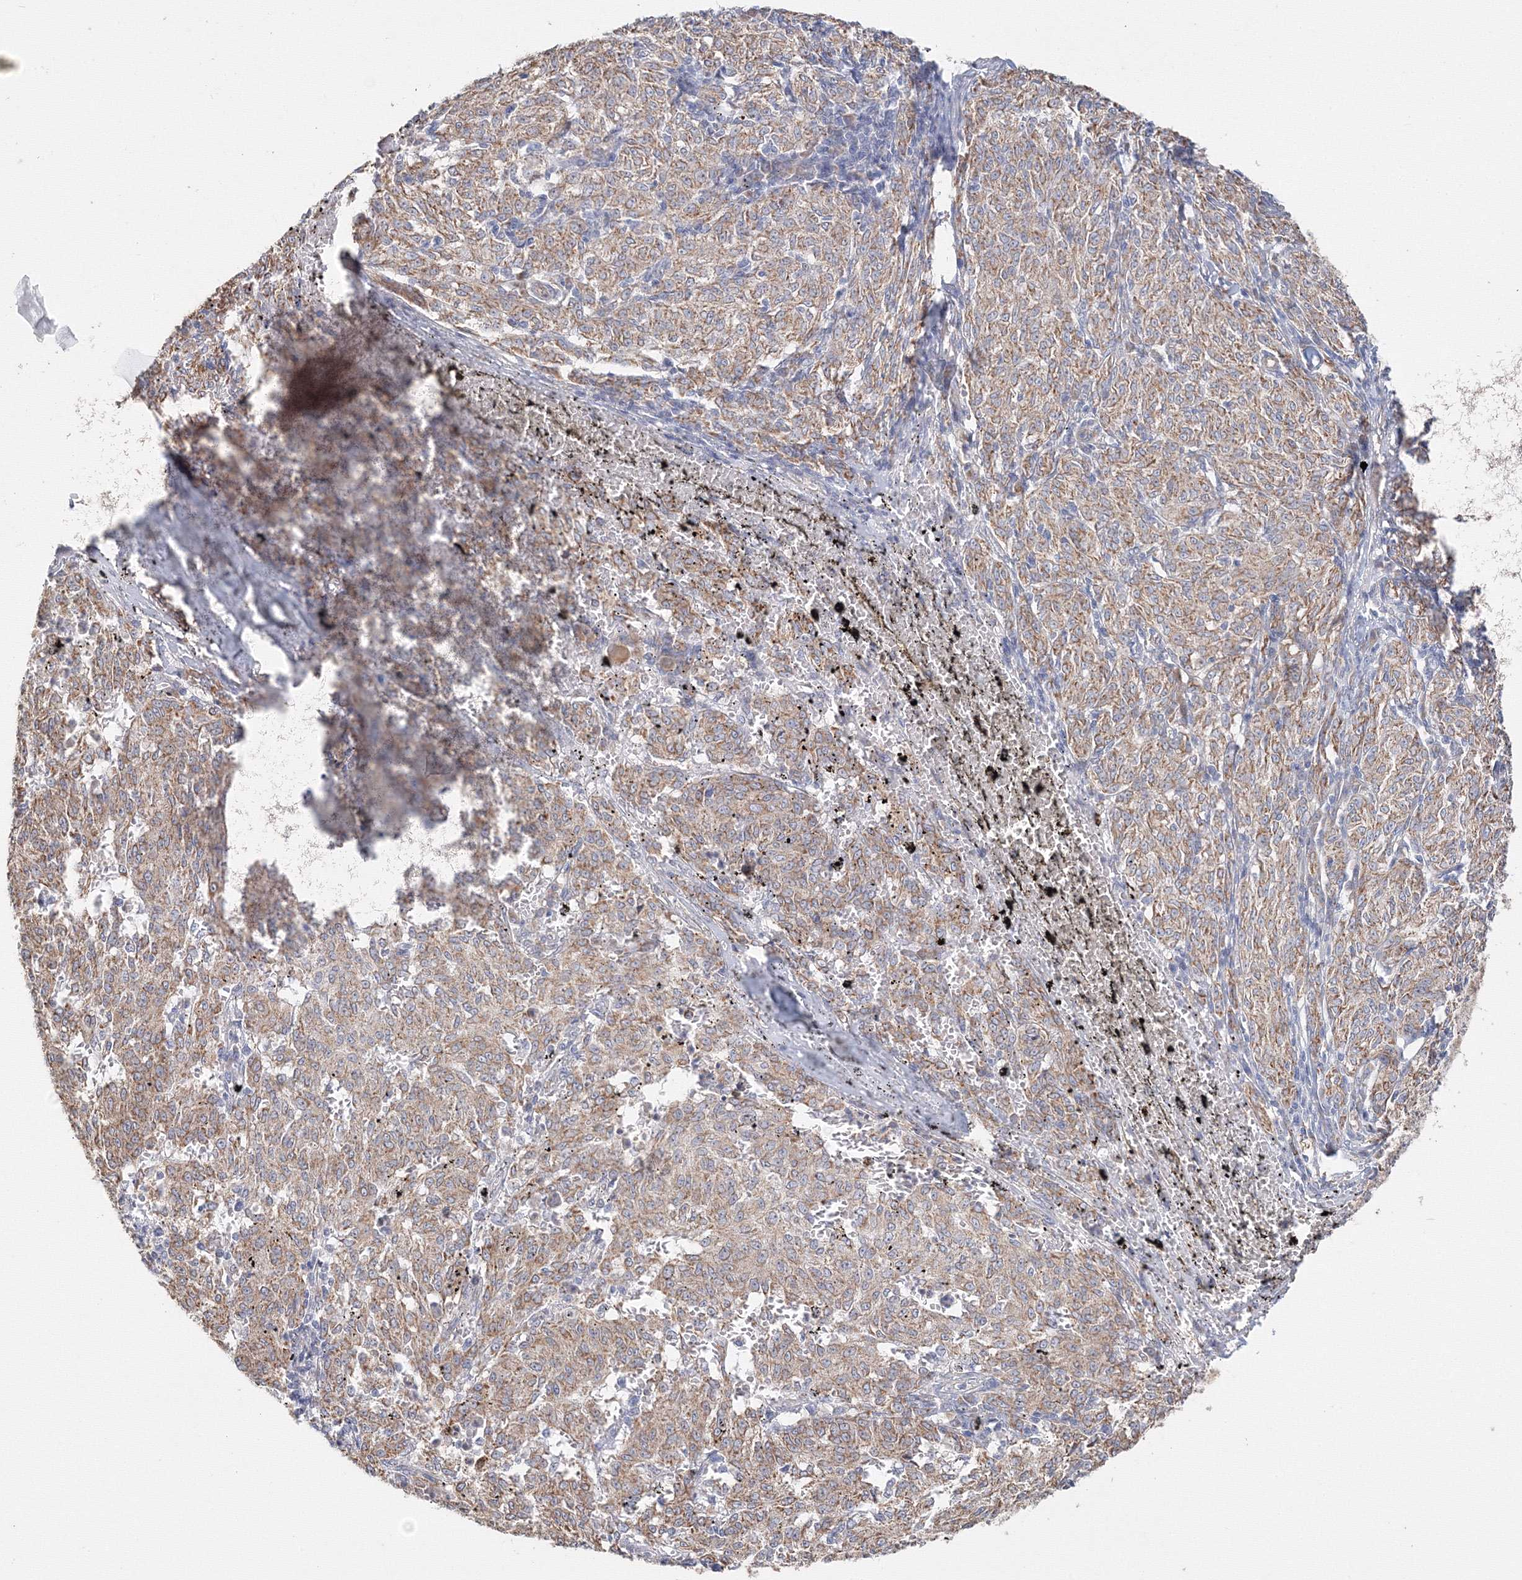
{"staining": {"intensity": "weak", "quantity": "25%-75%", "location": "cytoplasmic/membranous"}, "tissue": "melanoma", "cell_type": "Tumor cells", "image_type": "cancer", "snomed": [{"axis": "morphology", "description": "Malignant melanoma, NOS"}, {"axis": "topography", "description": "Skin"}], "caption": "Immunohistochemical staining of human melanoma displays low levels of weak cytoplasmic/membranous expression in about 25%-75% of tumor cells.", "gene": "DHRS12", "patient": {"sex": "female", "age": 72}}